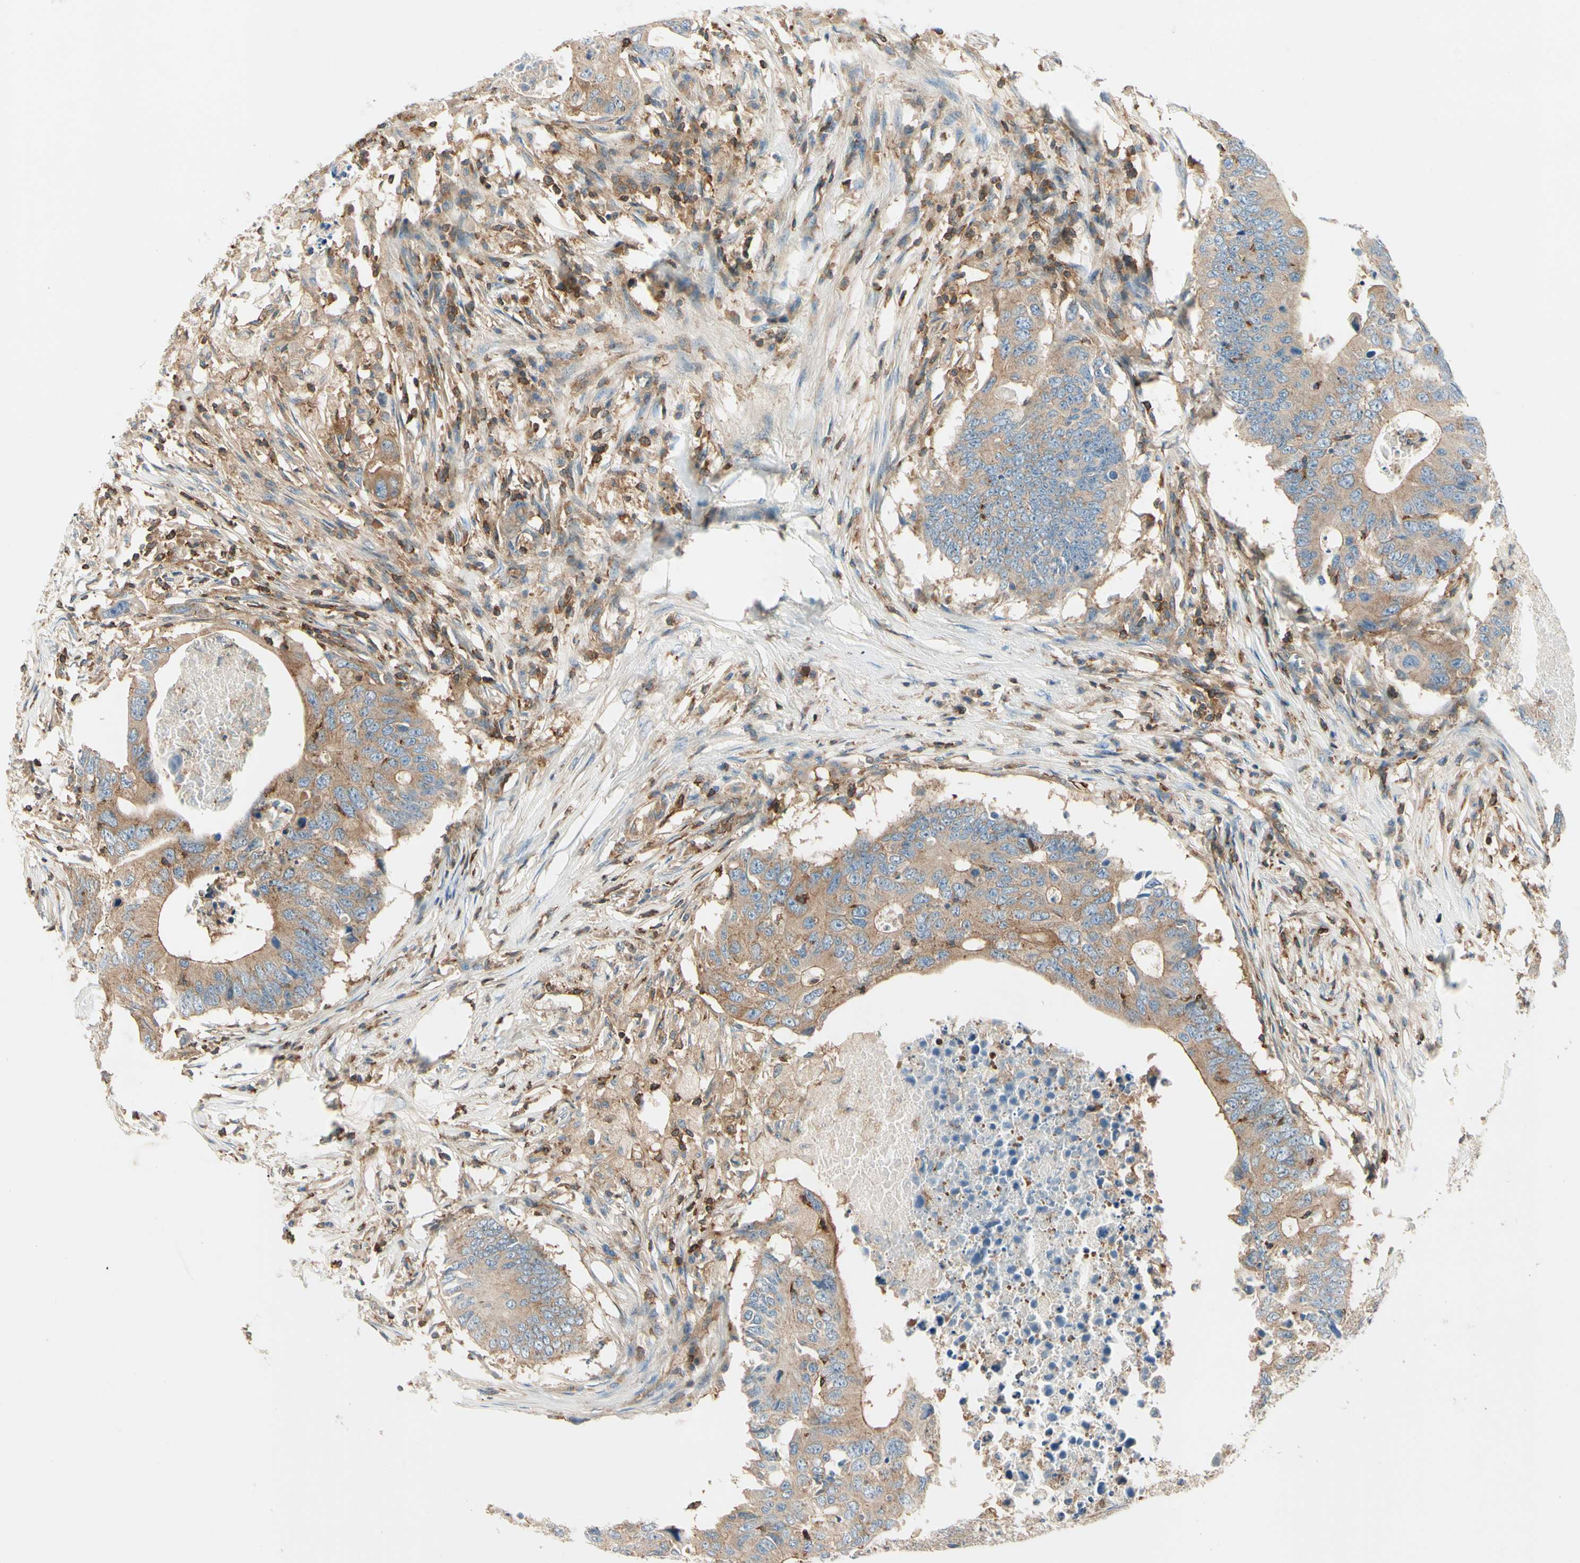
{"staining": {"intensity": "moderate", "quantity": ">75%", "location": "cytoplasmic/membranous"}, "tissue": "colorectal cancer", "cell_type": "Tumor cells", "image_type": "cancer", "snomed": [{"axis": "morphology", "description": "Adenocarcinoma, NOS"}, {"axis": "topography", "description": "Colon"}], "caption": "Protein staining shows moderate cytoplasmic/membranous positivity in approximately >75% of tumor cells in colorectal cancer (adenocarcinoma).", "gene": "CAPZA2", "patient": {"sex": "male", "age": 71}}